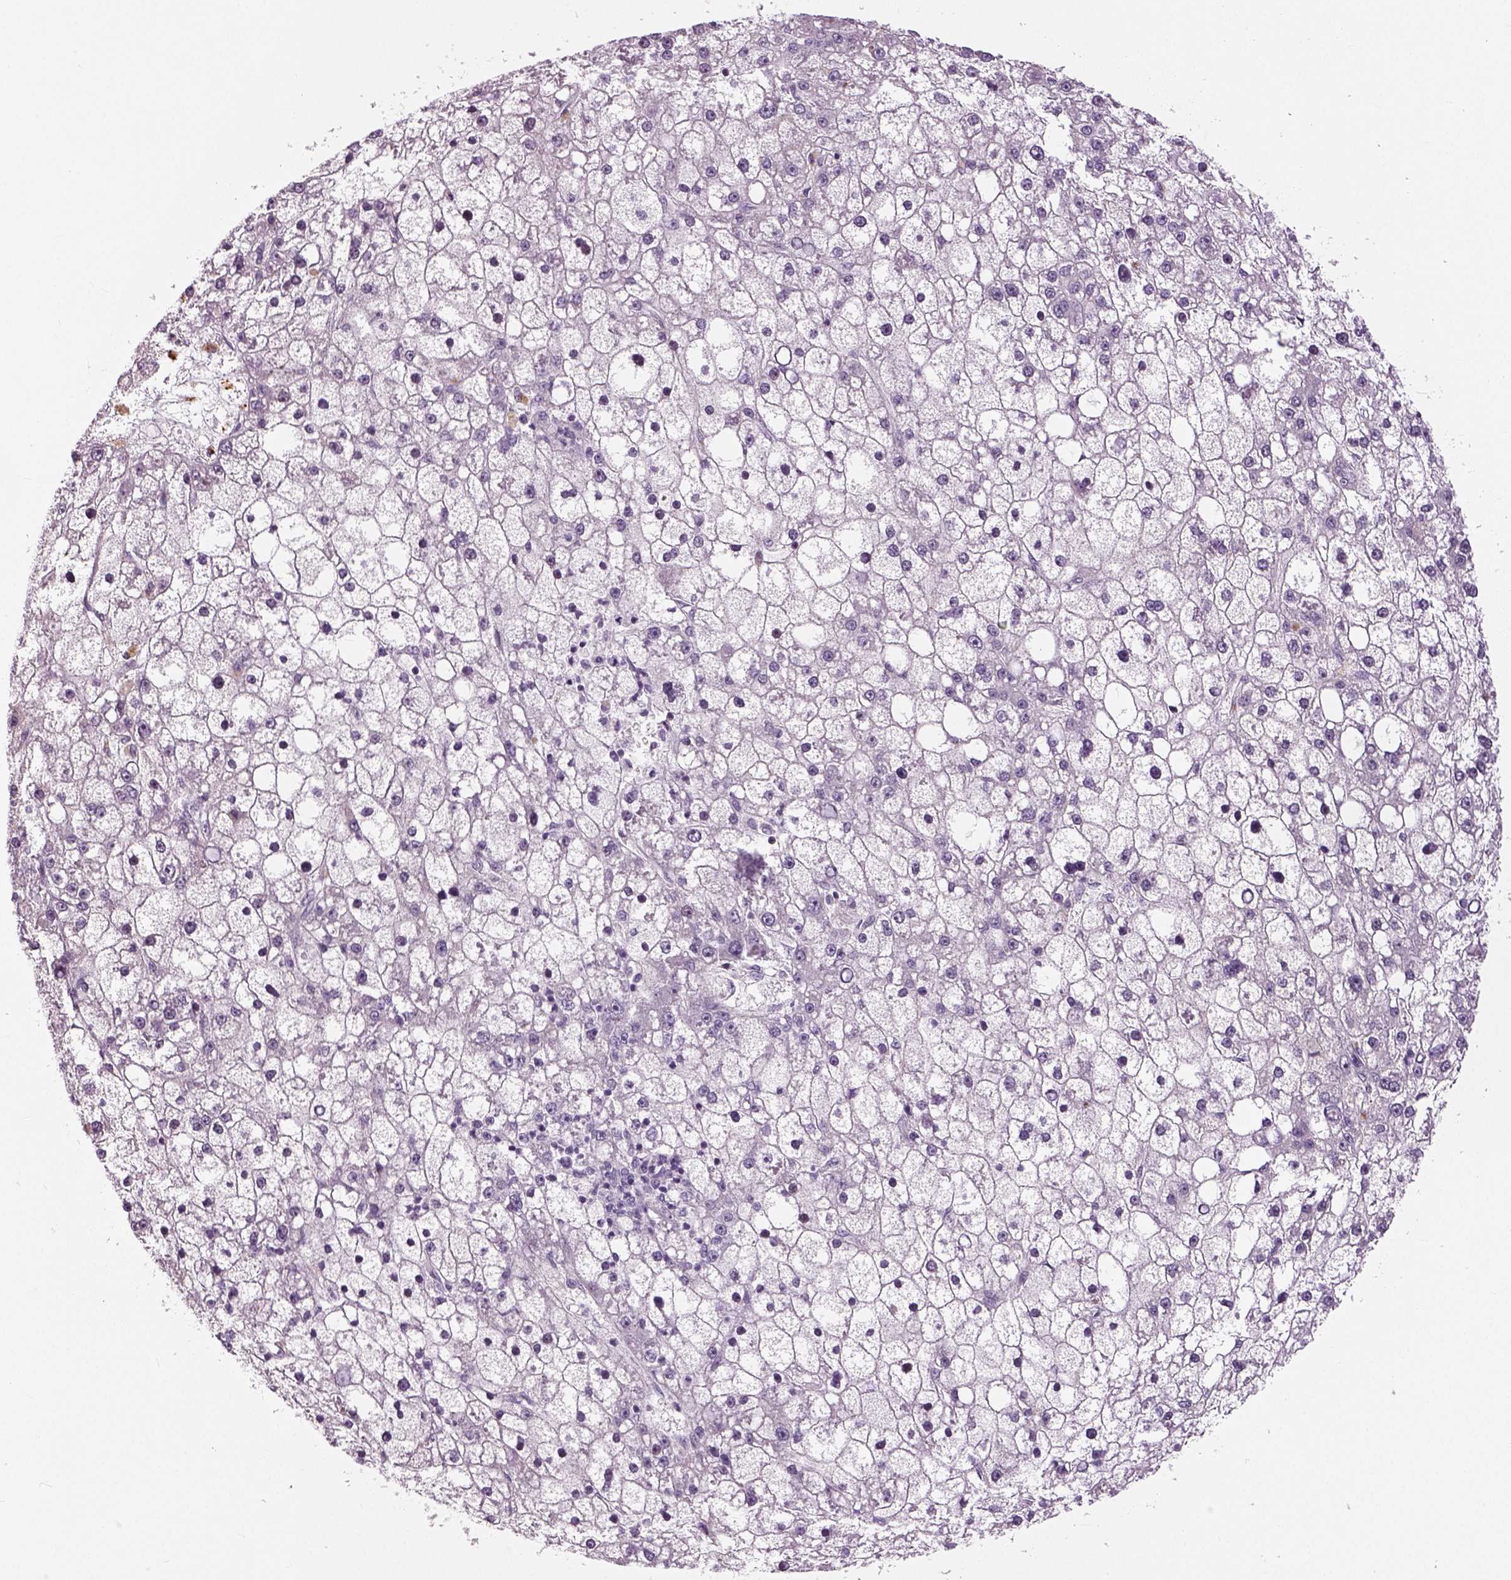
{"staining": {"intensity": "negative", "quantity": "none", "location": "none"}, "tissue": "liver cancer", "cell_type": "Tumor cells", "image_type": "cancer", "snomed": [{"axis": "morphology", "description": "Carcinoma, Hepatocellular, NOS"}, {"axis": "topography", "description": "Liver"}], "caption": "The image exhibits no staining of tumor cells in liver hepatocellular carcinoma.", "gene": "NECAB1", "patient": {"sex": "male", "age": 67}}